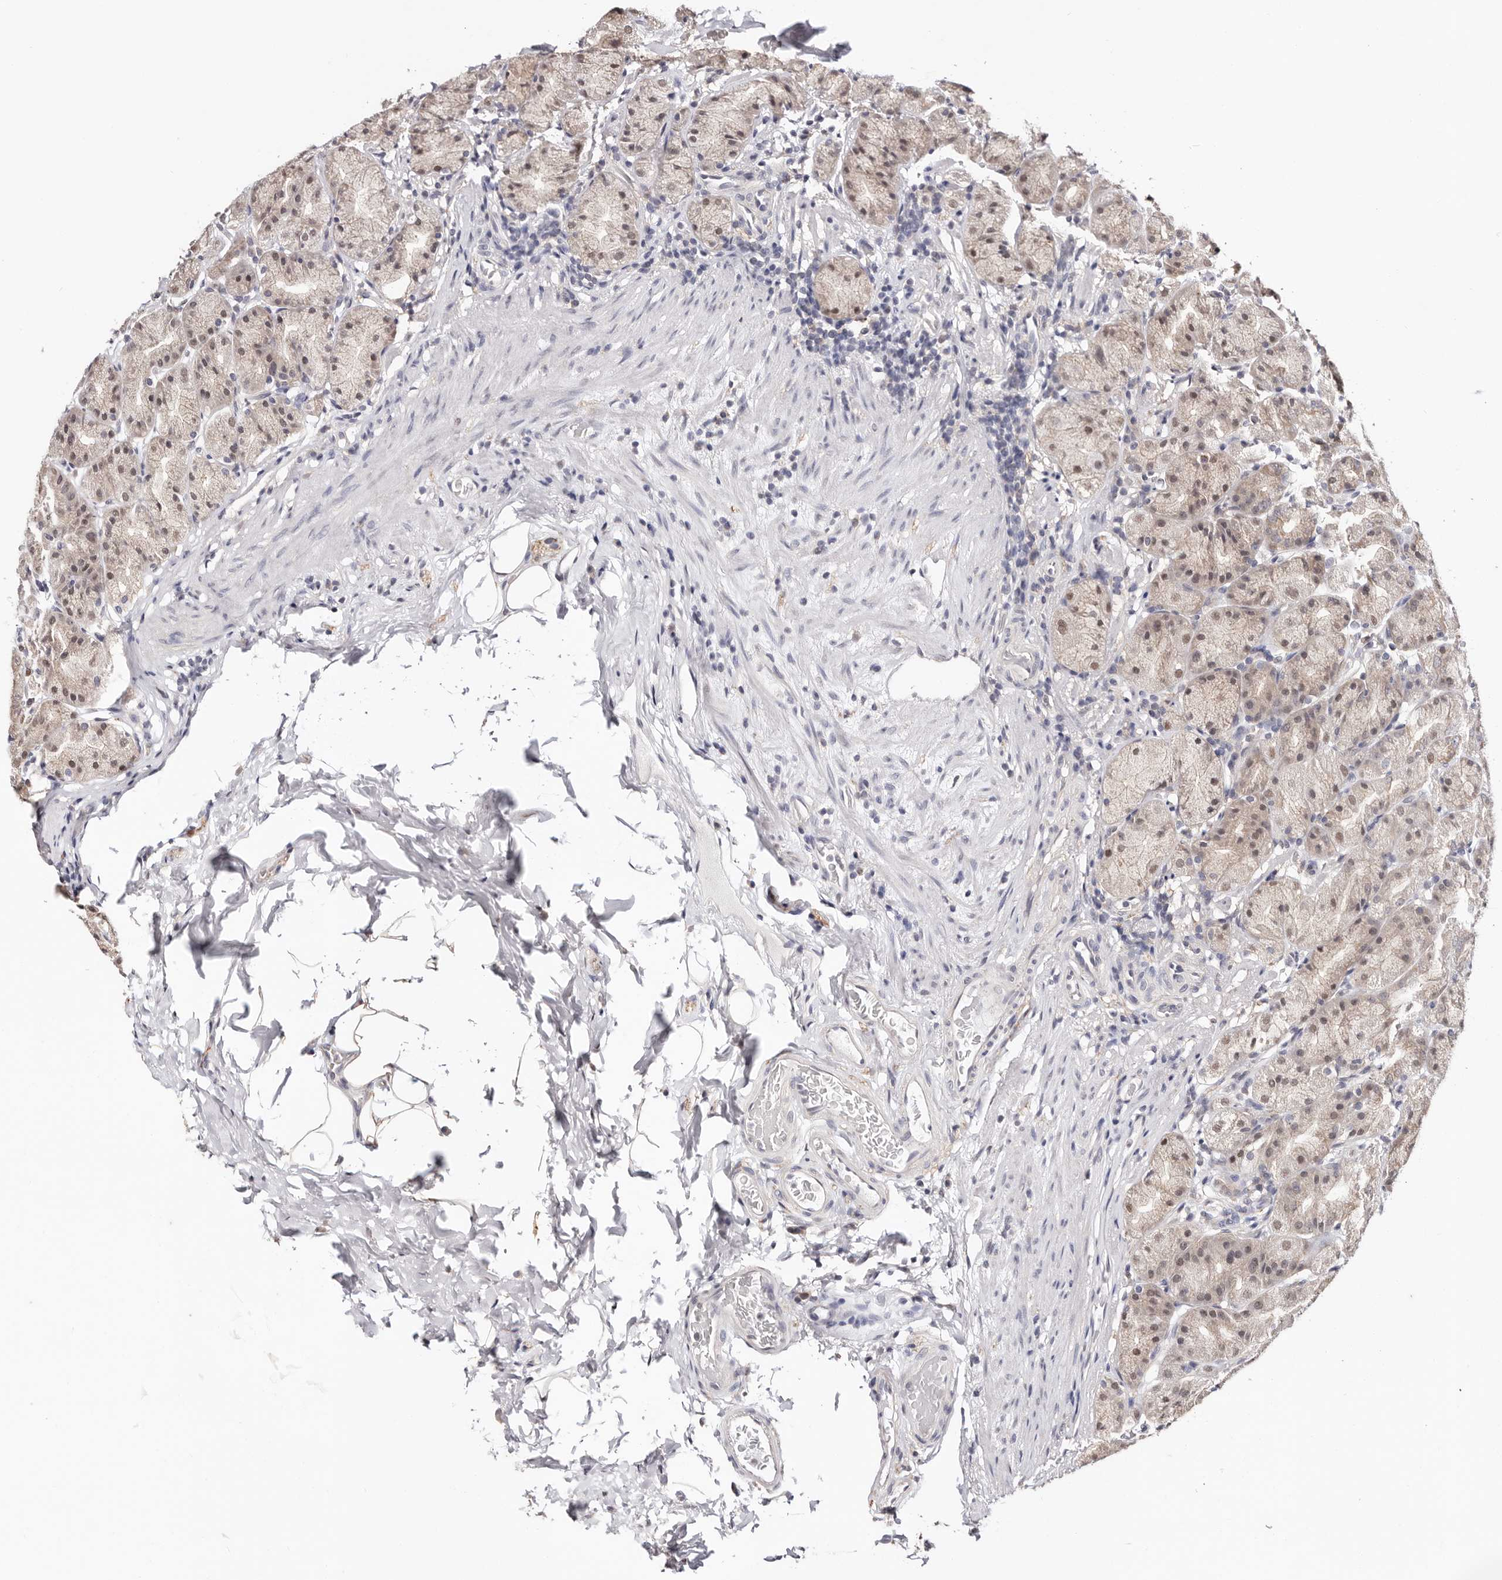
{"staining": {"intensity": "weak", "quantity": ">75%", "location": "cytoplasmic/membranous,nuclear"}, "tissue": "stomach", "cell_type": "Glandular cells", "image_type": "normal", "snomed": [{"axis": "morphology", "description": "Normal tissue, NOS"}, {"axis": "topography", "description": "Stomach, upper"}], "caption": "Immunohistochemical staining of benign stomach demonstrates low levels of weak cytoplasmic/membranous,nuclear expression in approximately >75% of glandular cells. The staining is performed using DAB brown chromogen to label protein expression. The nuclei are counter-stained blue using hematoxylin.", "gene": "TYW3", "patient": {"sex": "male", "age": 68}}